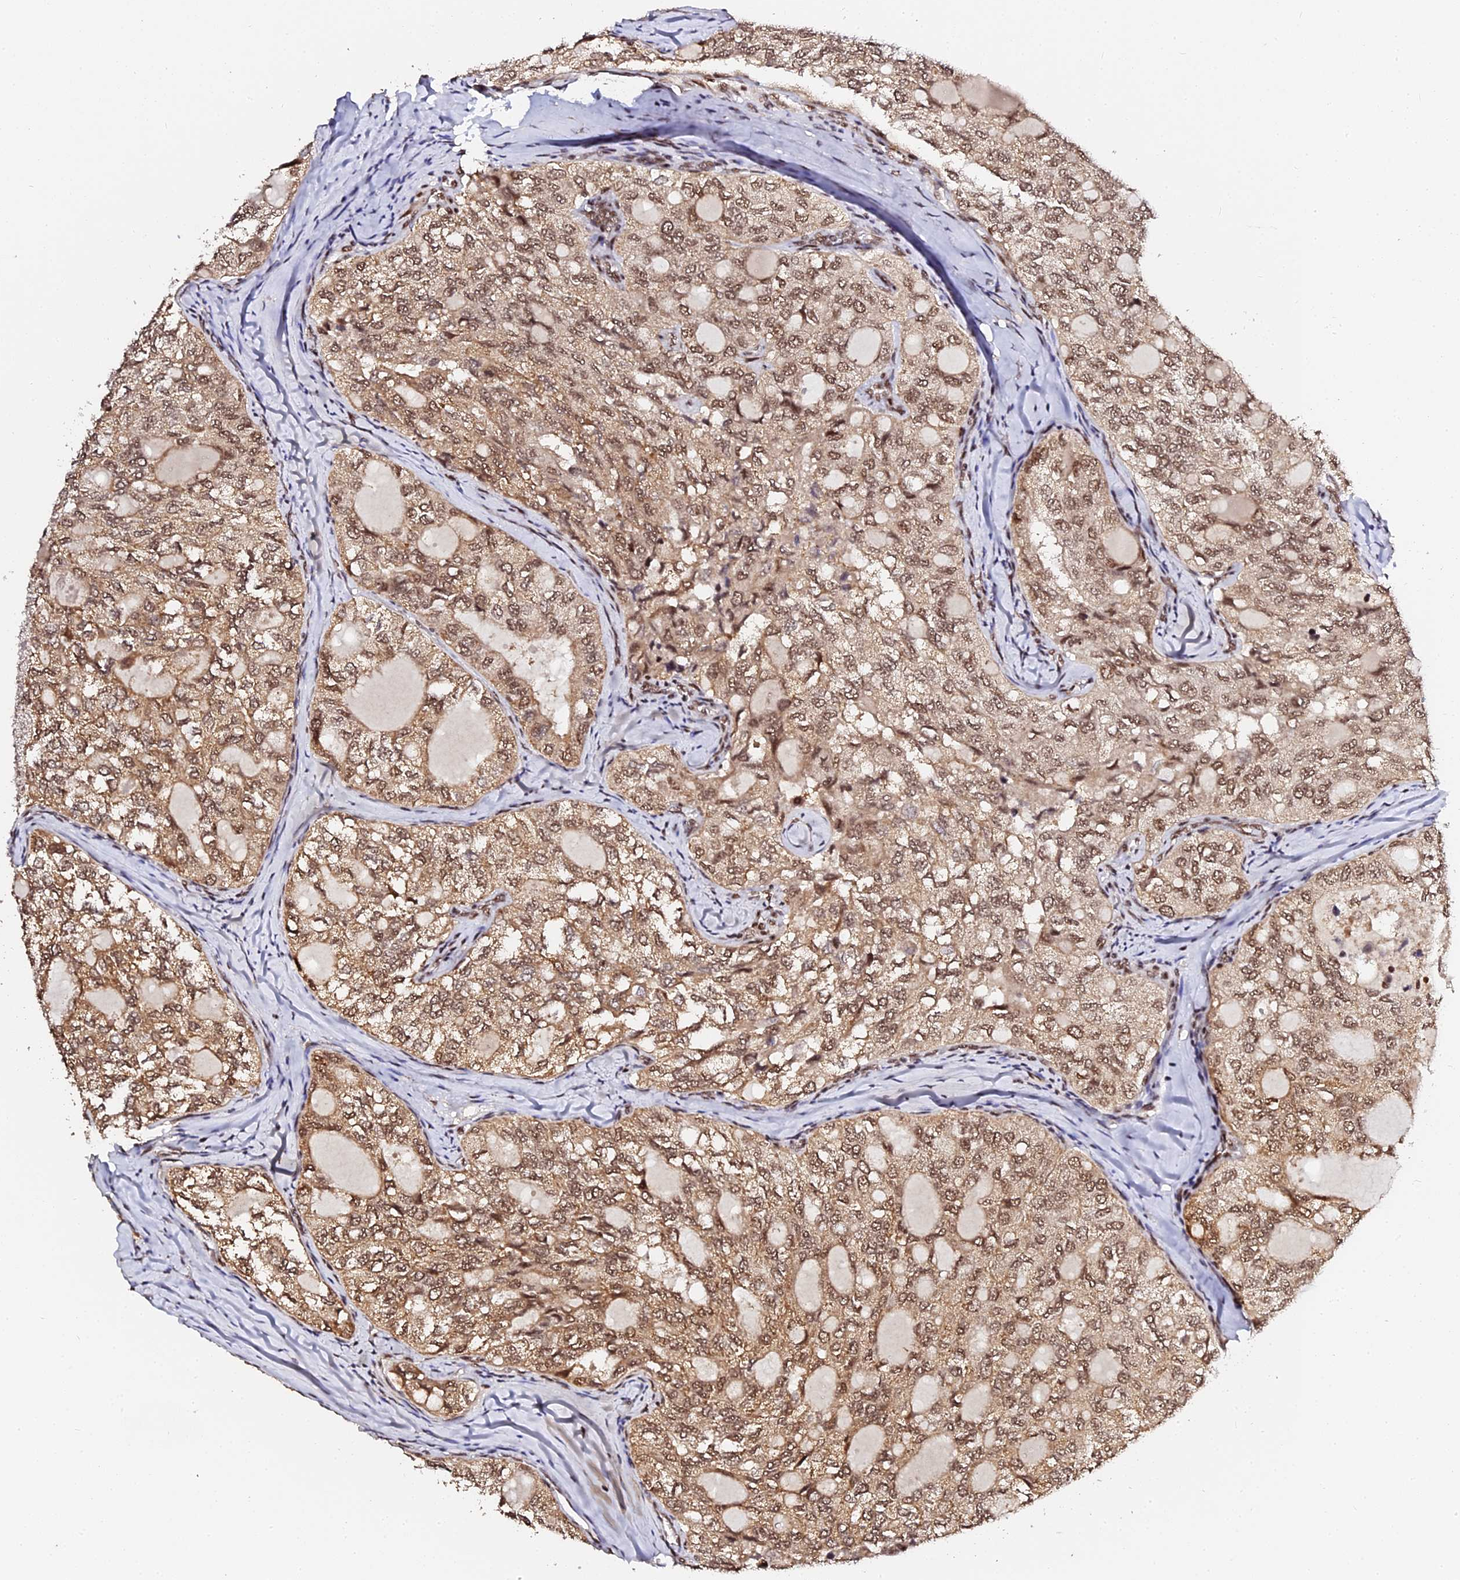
{"staining": {"intensity": "moderate", "quantity": ">75%", "location": "cytoplasmic/membranous,nuclear"}, "tissue": "thyroid cancer", "cell_type": "Tumor cells", "image_type": "cancer", "snomed": [{"axis": "morphology", "description": "Follicular adenoma carcinoma, NOS"}, {"axis": "topography", "description": "Thyroid gland"}], "caption": "Moderate cytoplasmic/membranous and nuclear protein expression is present in approximately >75% of tumor cells in follicular adenoma carcinoma (thyroid). (DAB (3,3'-diaminobenzidine) = brown stain, brightfield microscopy at high magnification).", "gene": "MCRS1", "patient": {"sex": "male", "age": 75}}